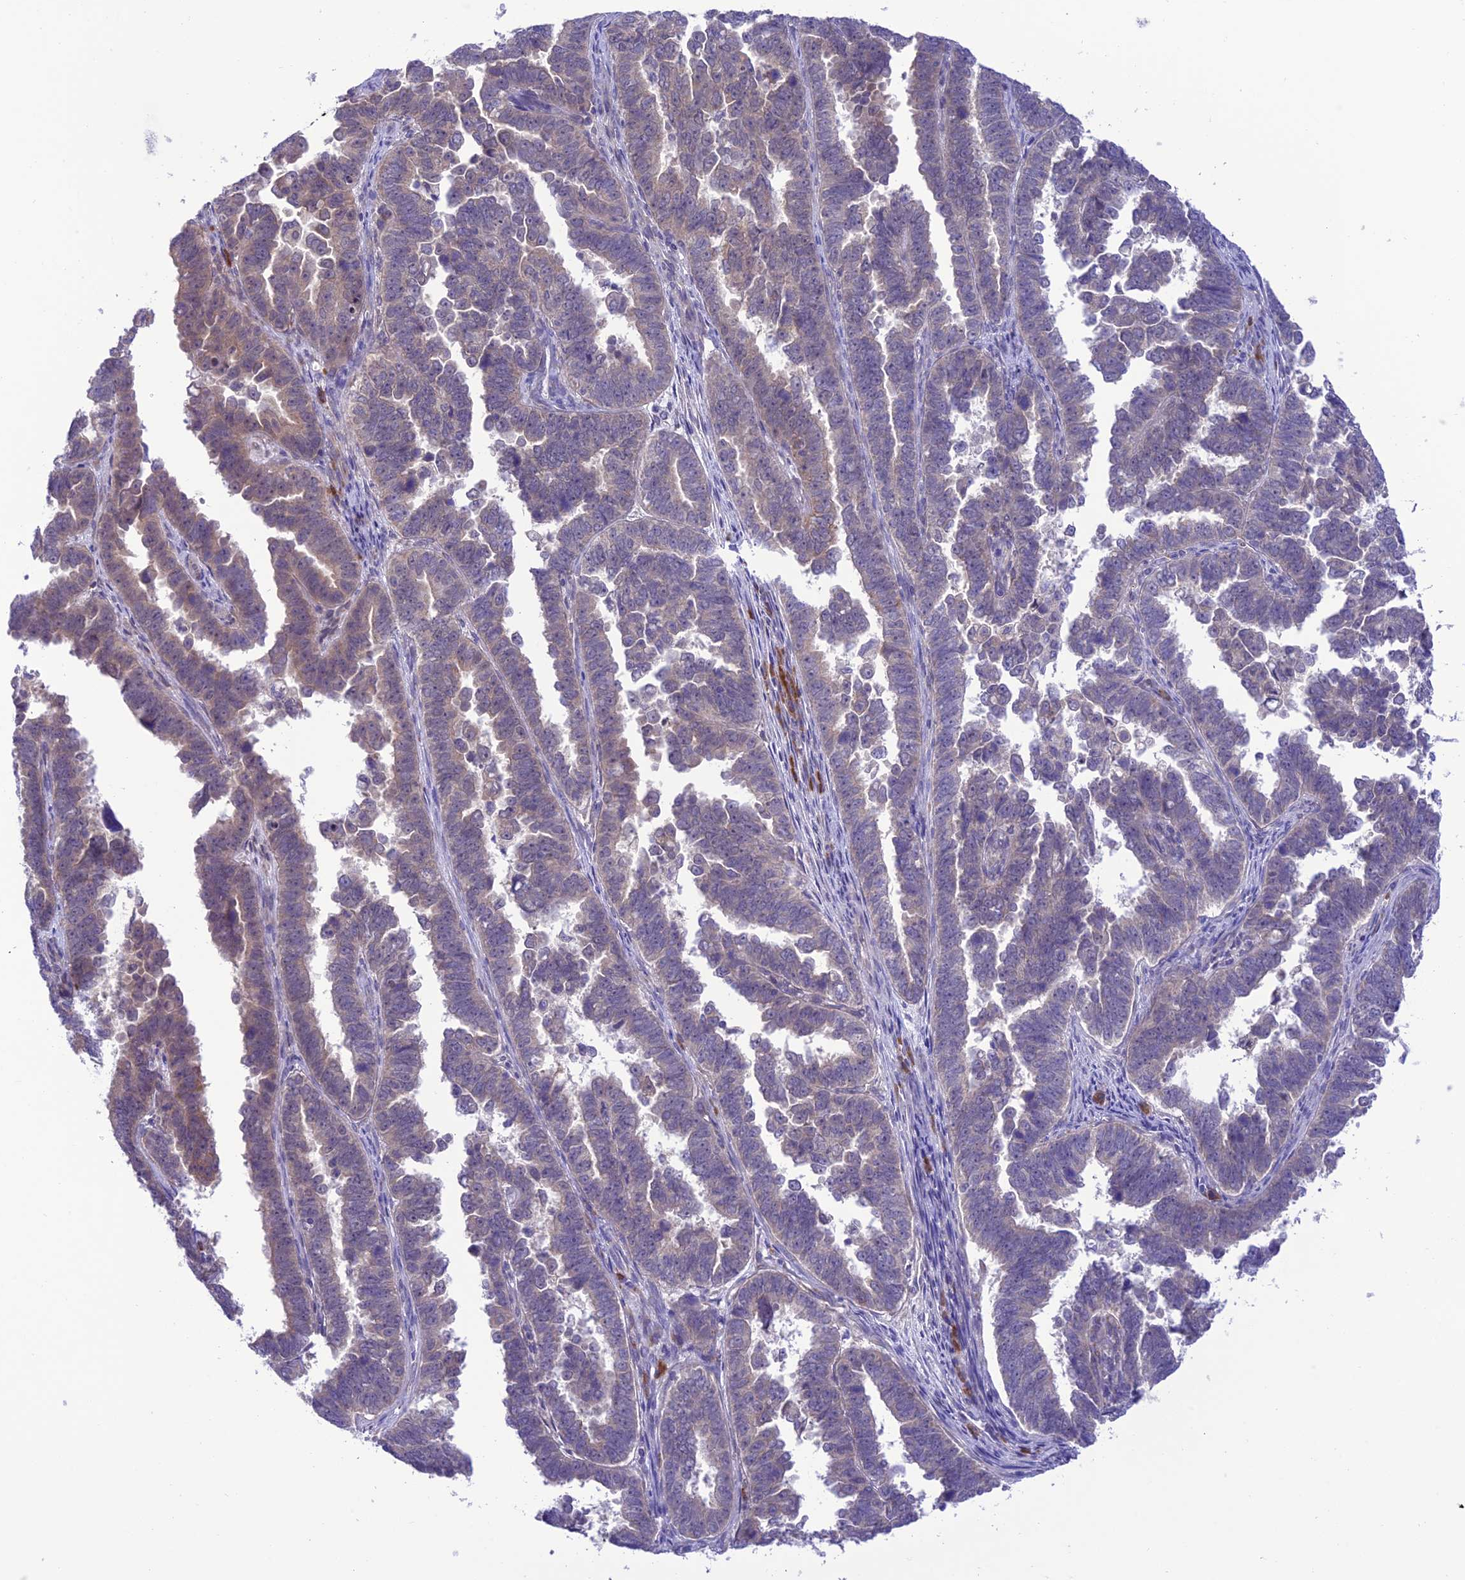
{"staining": {"intensity": "weak", "quantity": "<25%", "location": "cytoplasmic/membranous"}, "tissue": "endometrial cancer", "cell_type": "Tumor cells", "image_type": "cancer", "snomed": [{"axis": "morphology", "description": "Adenocarcinoma, NOS"}, {"axis": "topography", "description": "Endometrium"}], "caption": "There is no significant expression in tumor cells of adenocarcinoma (endometrial). (DAB immunohistochemistry (IHC), high magnification).", "gene": "RNF126", "patient": {"sex": "female", "age": 75}}